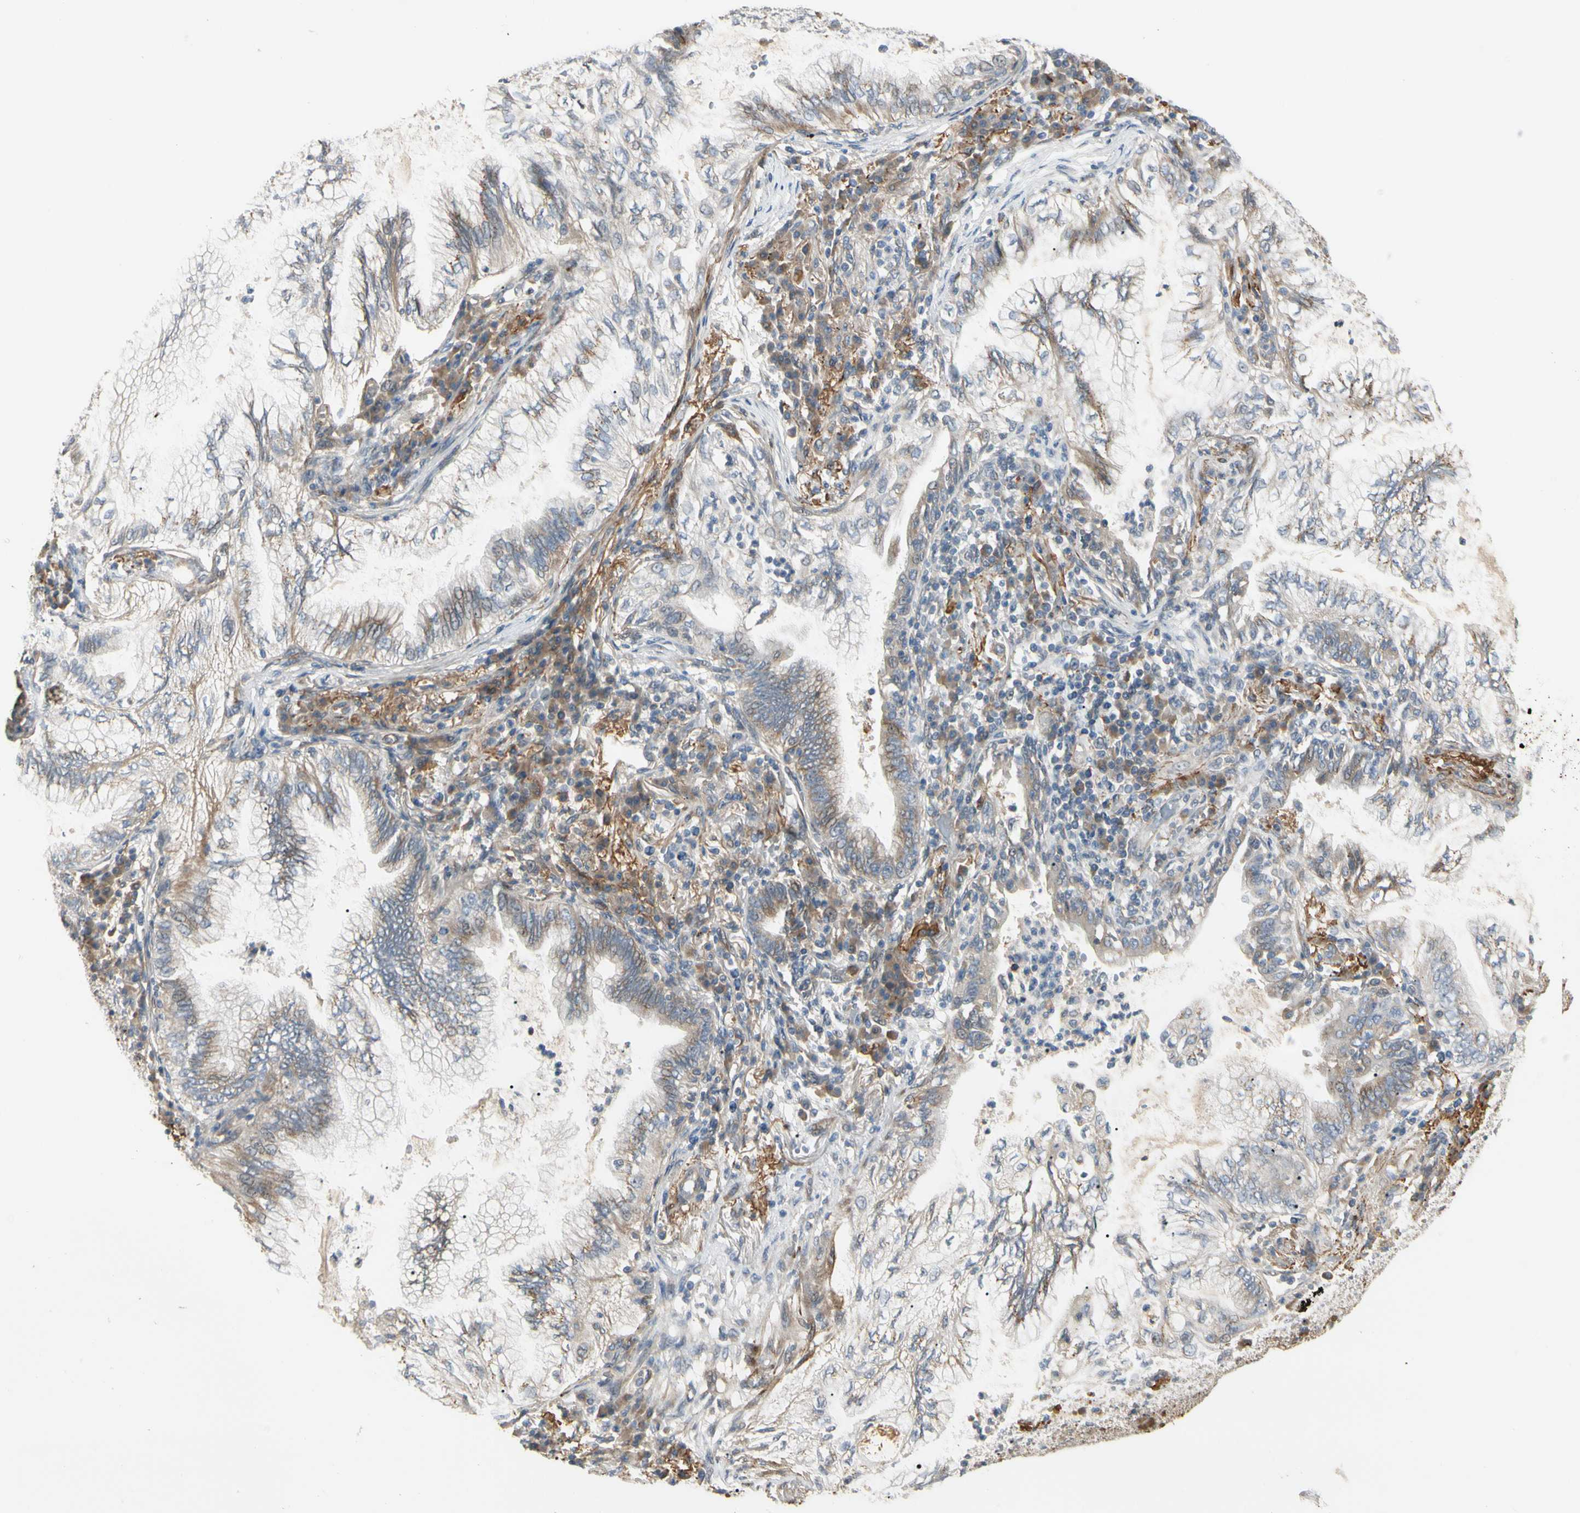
{"staining": {"intensity": "weak", "quantity": ">75%", "location": "cytoplasmic/membranous"}, "tissue": "lung cancer", "cell_type": "Tumor cells", "image_type": "cancer", "snomed": [{"axis": "morphology", "description": "Normal tissue, NOS"}, {"axis": "morphology", "description": "Adenocarcinoma, NOS"}, {"axis": "topography", "description": "Bronchus"}, {"axis": "topography", "description": "Lung"}], "caption": "A high-resolution histopathology image shows IHC staining of lung adenocarcinoma, which reveals weak cytoplasmic/membranous positivity in approximately >75% of tumor cells.", "gene": "F2R", "patient": {"sex": "female", "age": 70}}